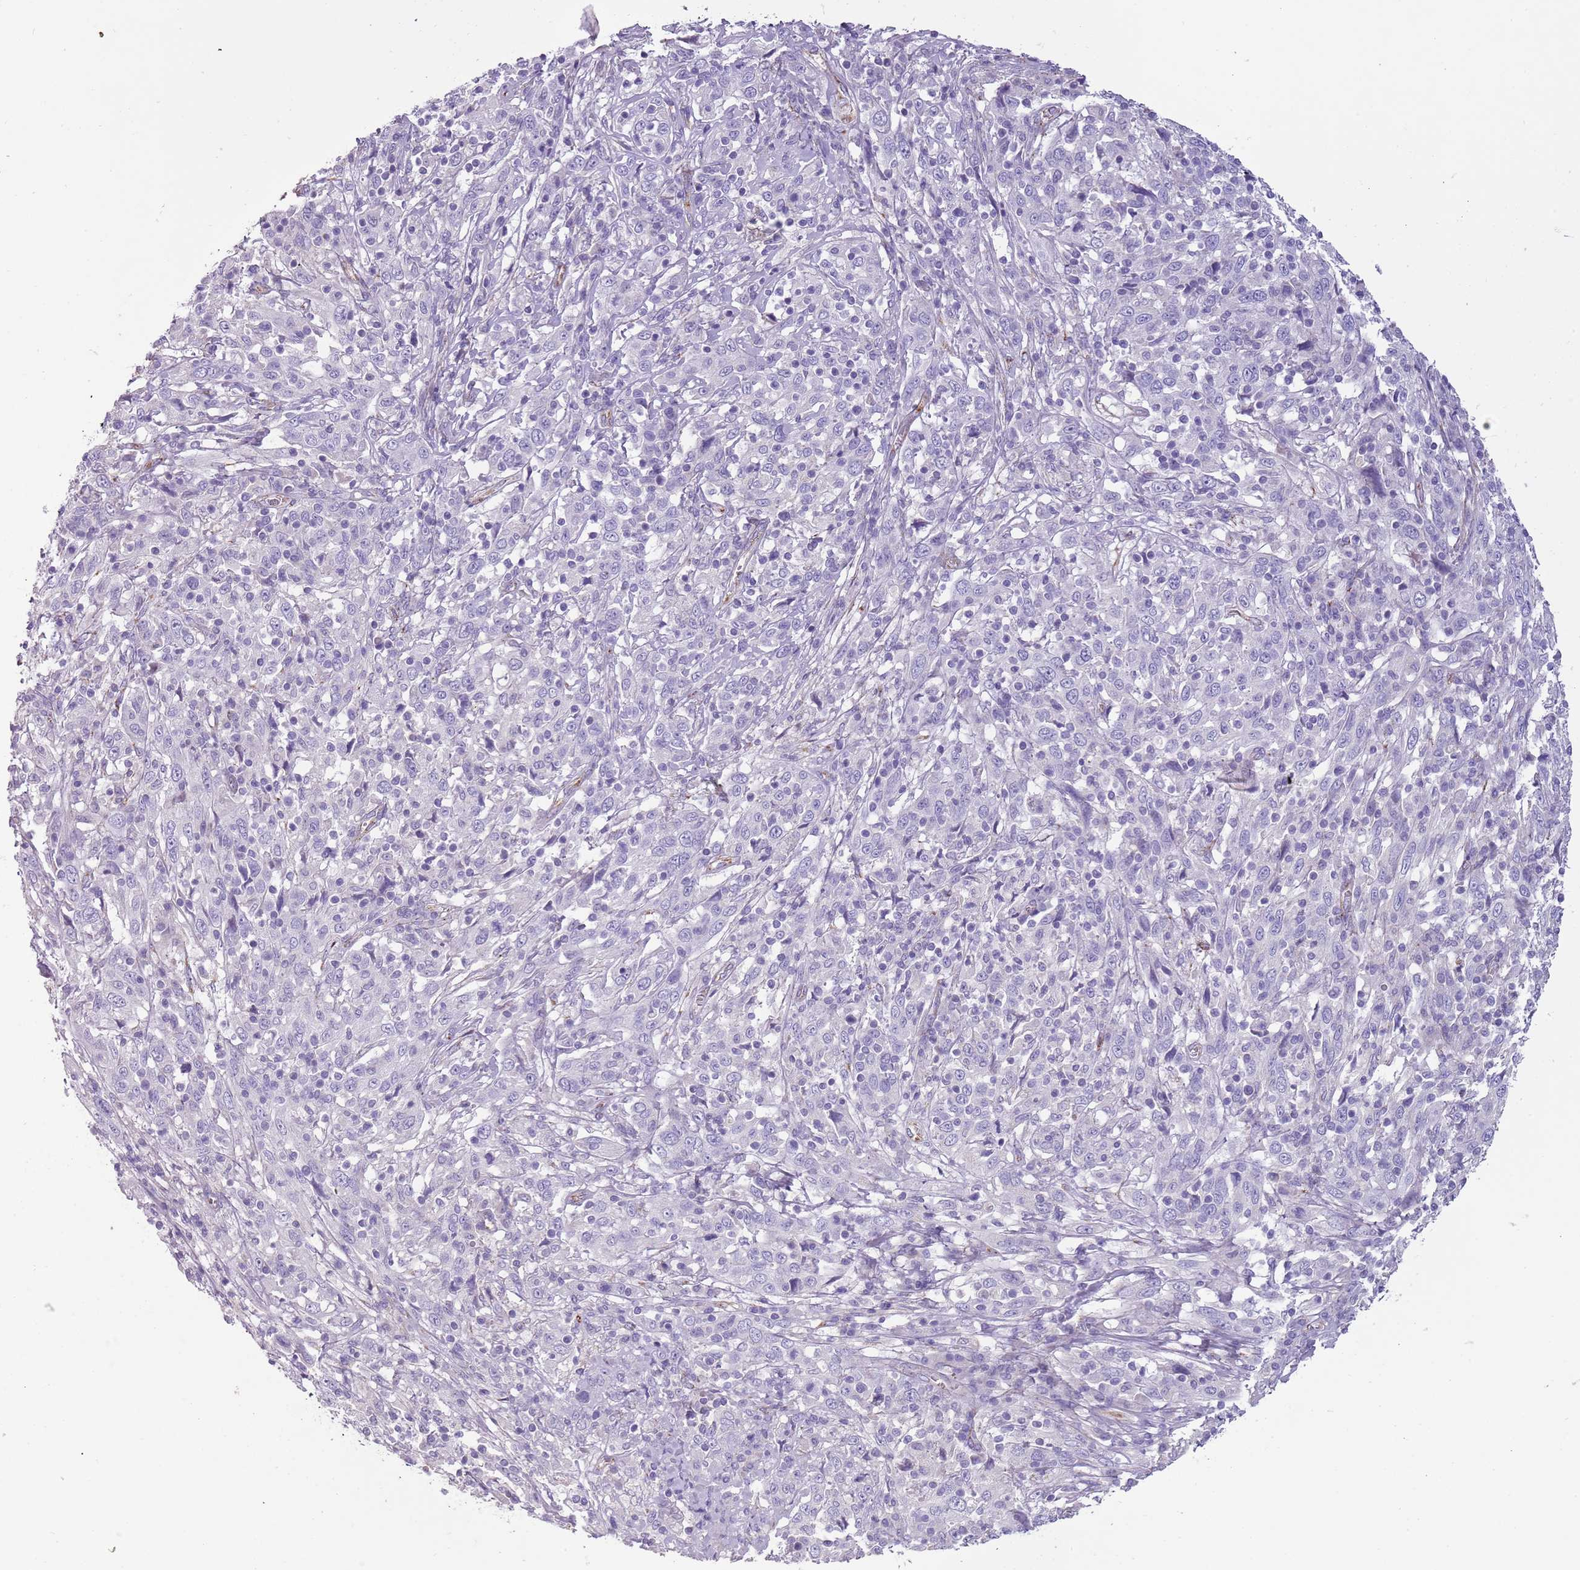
{"staining": {"intensity": "negative", "quantity": "none", "location": "none"}, "tissue": "cervical cancer", "cell_type": "Tumor cells", "image_type": "cancer", "snomed": [{"axis": "morphology", "description": "Squamous cell carcinoma, NOS"}, {"axis": "topography", "description": "Cervix"}], "caption": "Immunohistochemical staining of cervical squamous cell carcinoma displays no significant positivity in tumor cells.", "gene": "RNF222", "patient": {"sex": "female", "age": 46}}